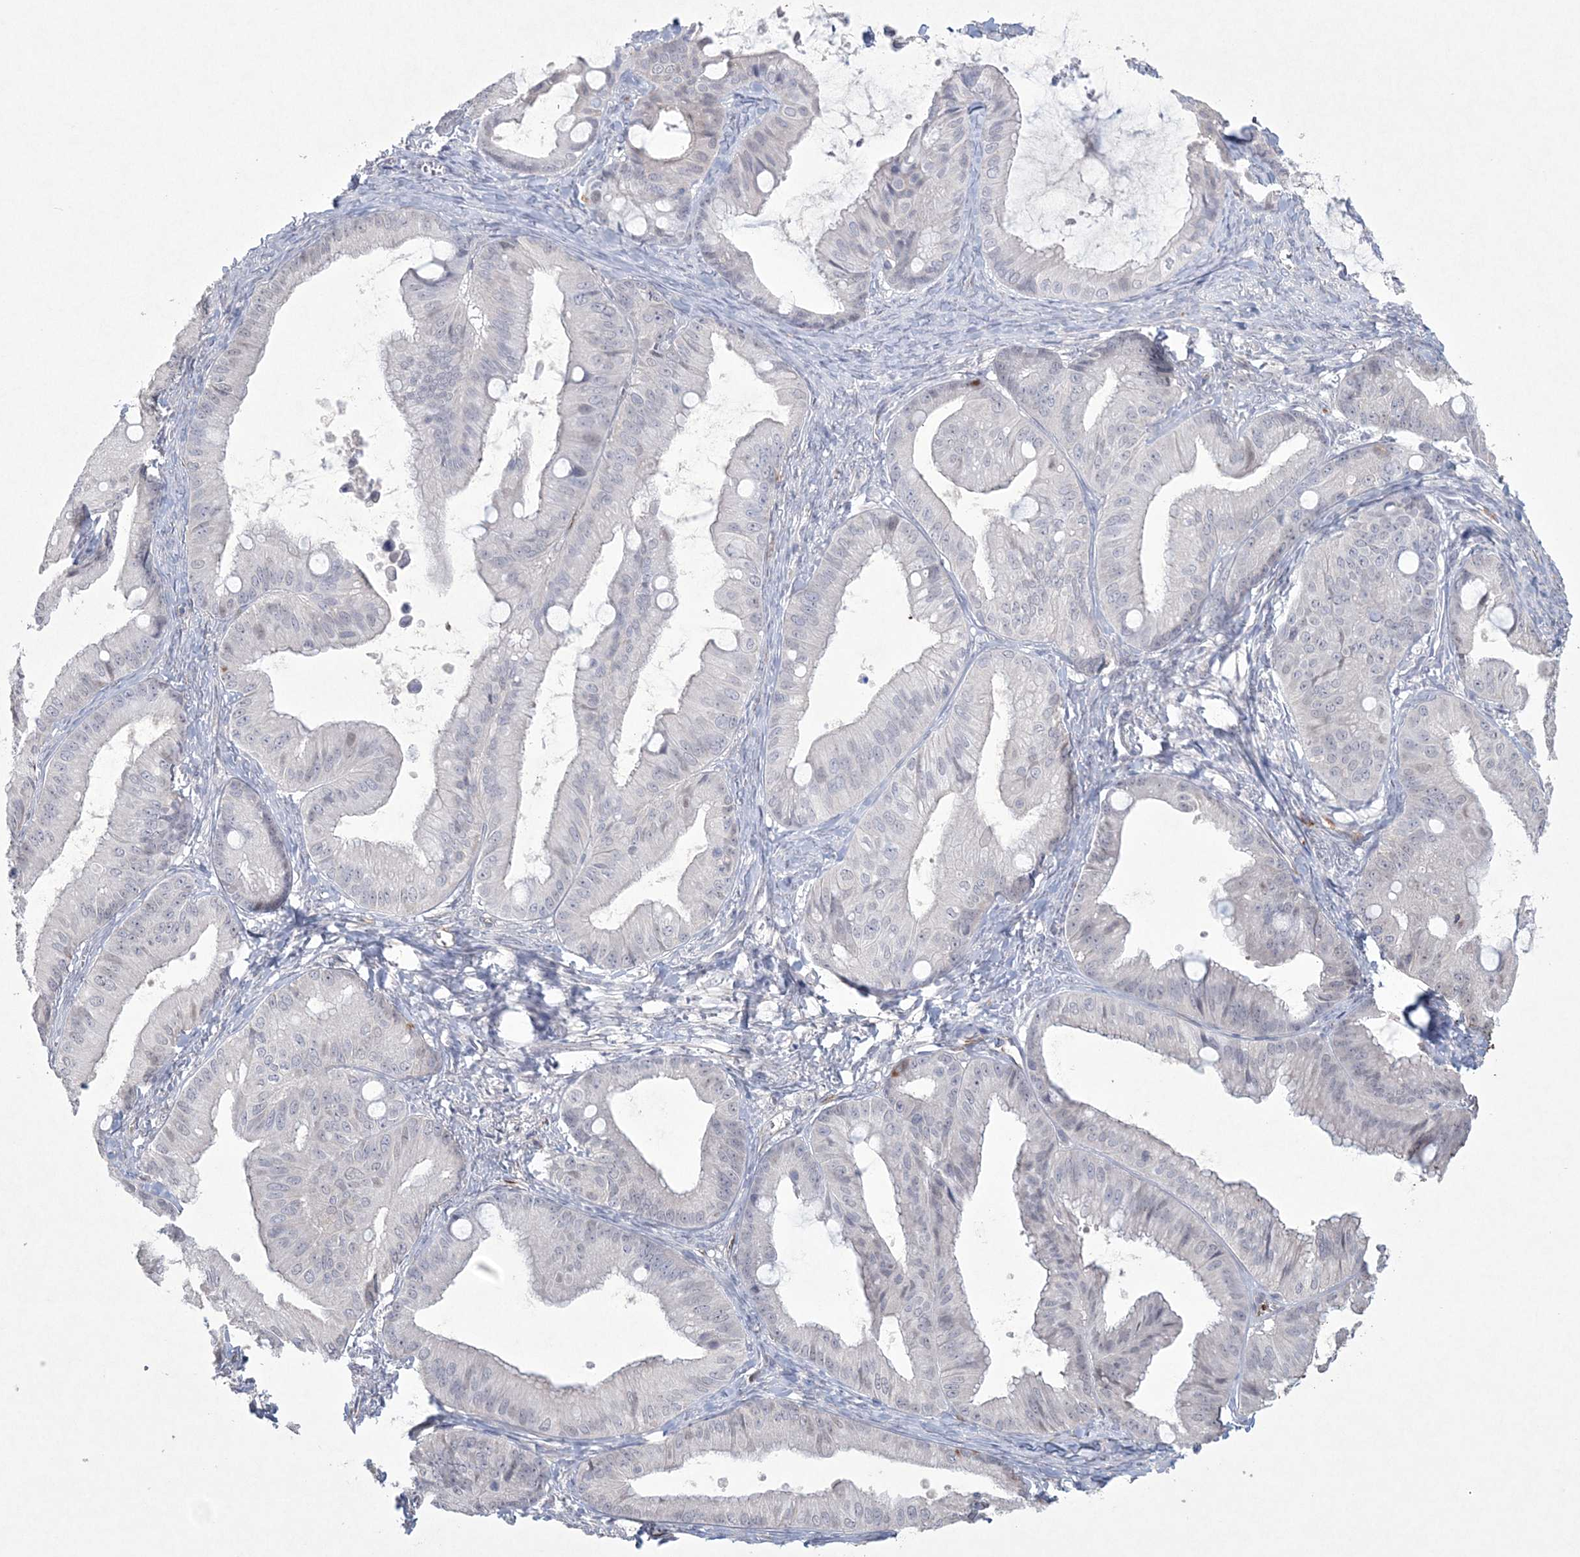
{"staining": {"intensity": "negative", "quantity": "none", "location": "none"}, "tissue": "ovarian cancer", "cell_type": "Tumor cells", "image_type": "cancer", "snomed": [{"axis": "morphology", "description": "Cystadenocarcinoma, mucinous, NOS"}, {"axis": "topography", "description": "Ovary"}], "caption": "Tumor cells are negative for protein expression in human mucinous cystadenocarcinoma (ovarian).", "gene": "DPCD", "patient": {"sex": "female", "age": 71}}